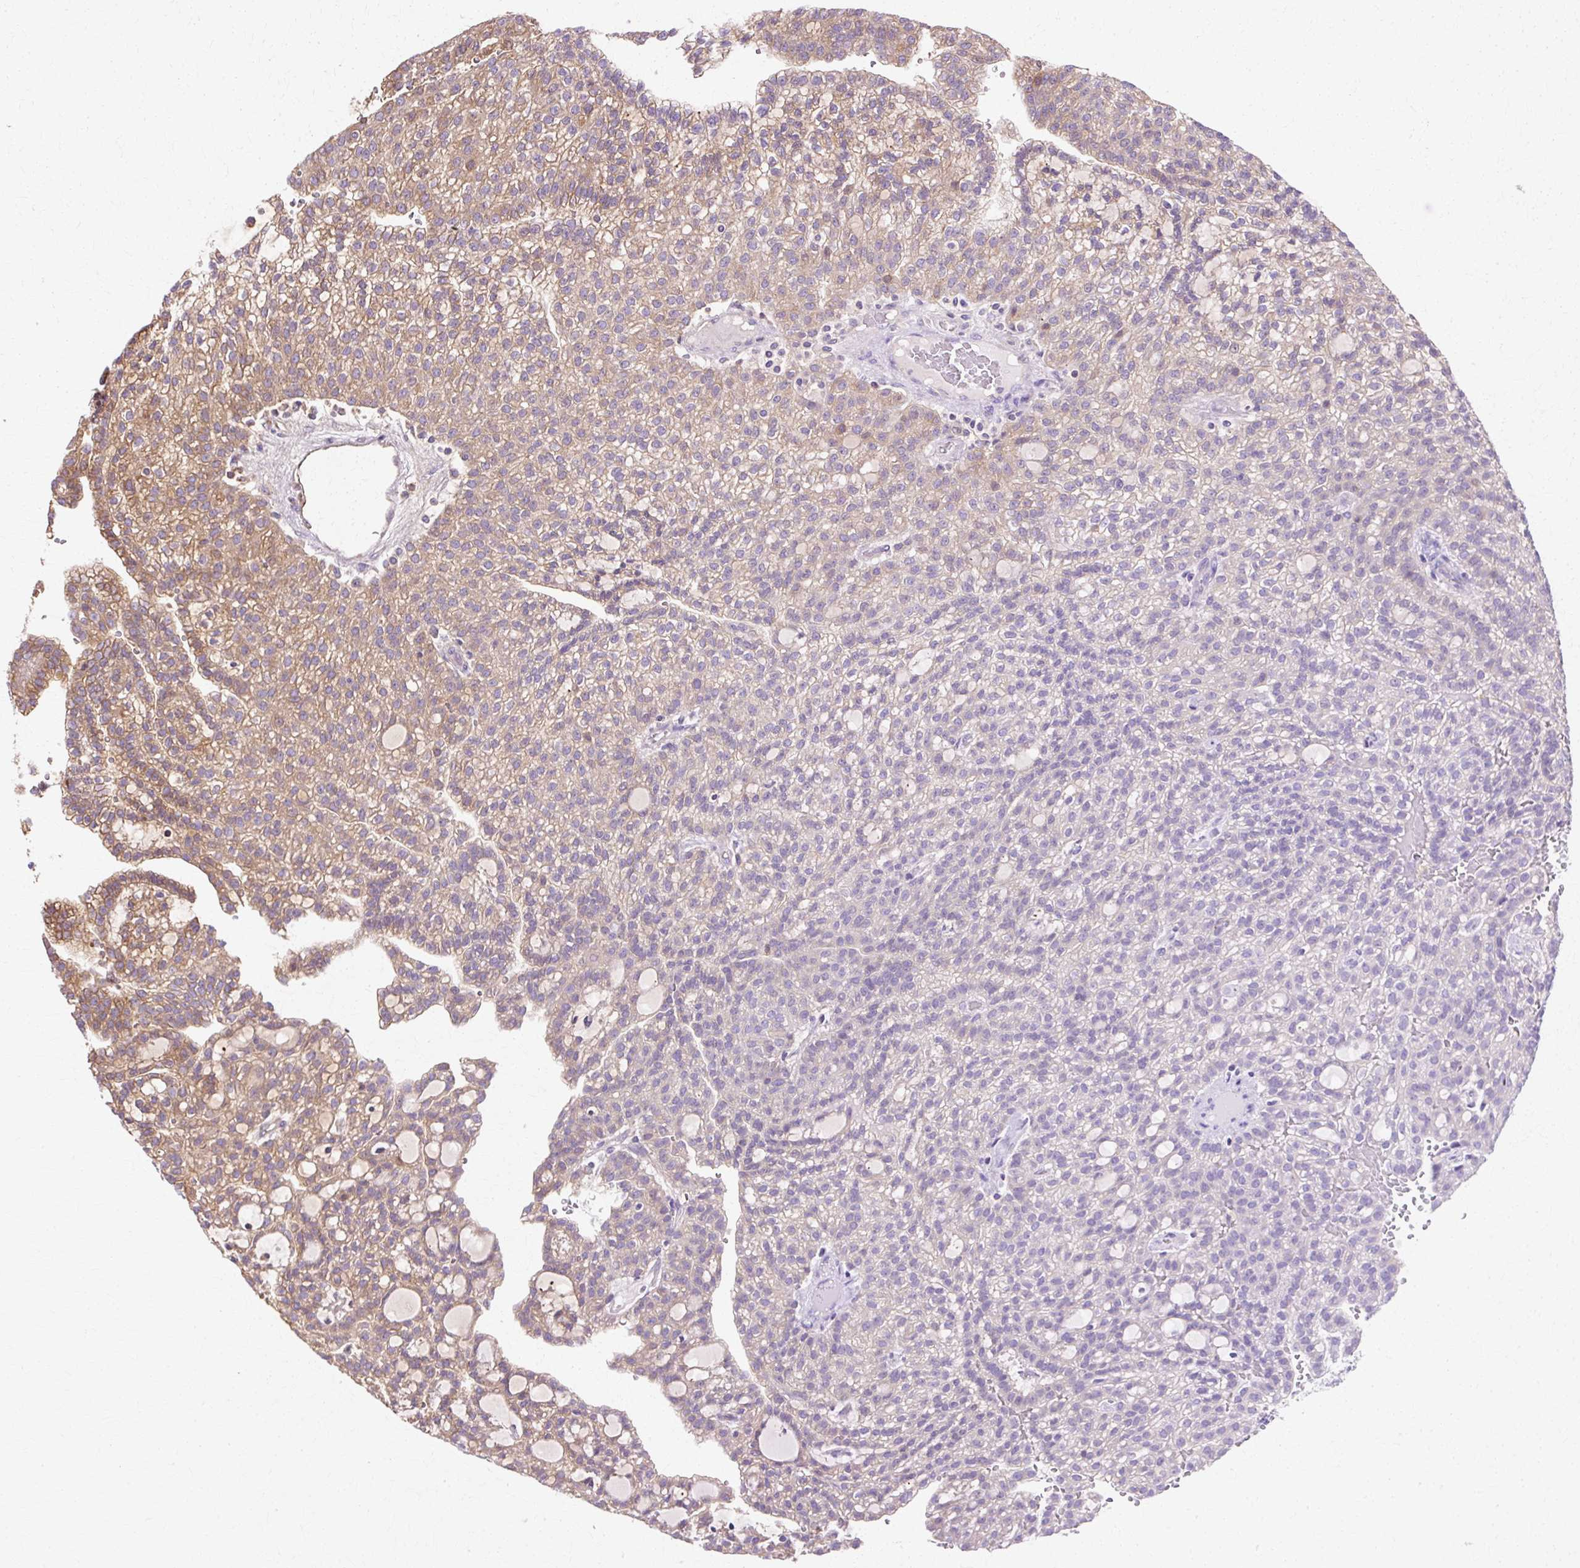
{"staining": {"intensity": "moderate", "quantity": "25%-75%", "location": "cytoplasmic/membranous"}, "tissue": "renal cancer", "cell_type": "Tumor cells", "image_type": "cancer", "snomed": [{"axis": "morphology", "description": "Adenocarcinoma, NOS"}, {"axis": "topography", "description": "Kidney"}], "caption": "Tumor cells demonstrate medium levels of moderate cytoplasmic/membranous staining in approximately 25%-75% of cells in renal adenocarcinoma.", "gene": "COPB1", "patient": {"sex": "male", "age": 63}}